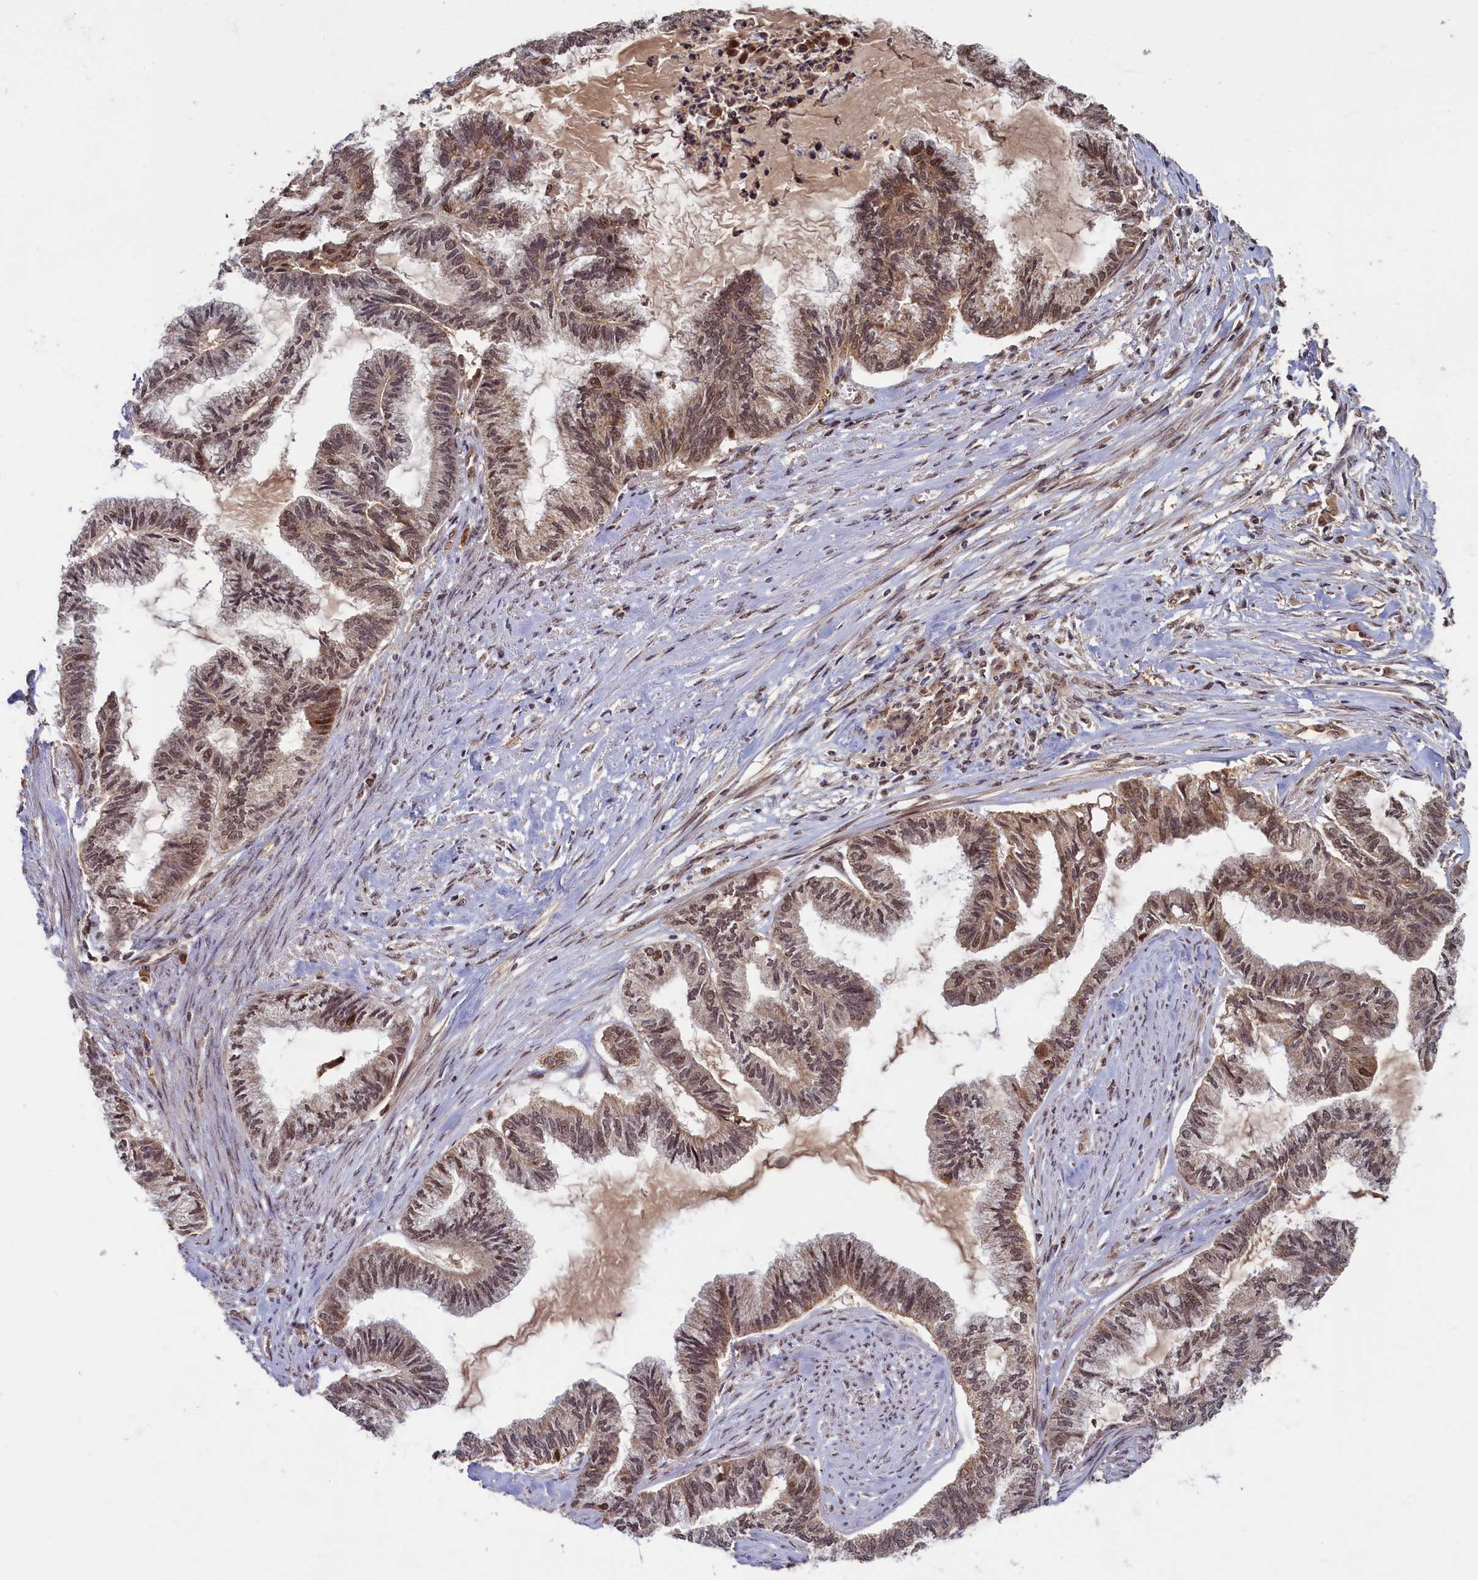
{"staining": {"intensity": "moderate", "quantity": ">75%", "location": "cytoplasmic/membranous,nuclear"}, "tissue": "endometrial cancer", "cell_type": "Tumor cells", "image_type": "cancer", "snomed": [{"axis": "morphology", "description": "Adenocarcinoma, NOS"}, {"axis": "topography", "description": "Endometrium"}], "caption": "Endometrial cancer (adenocarcinoma) stained with DAB immunohistochemistry (IHC) reveals medium levels of moderate cytoplasmic/membranous and nuclear positivity in approximately >75% of tumor cells.", "gene": "BRCA1", "patient": {"sex": "female", "age": 86}}